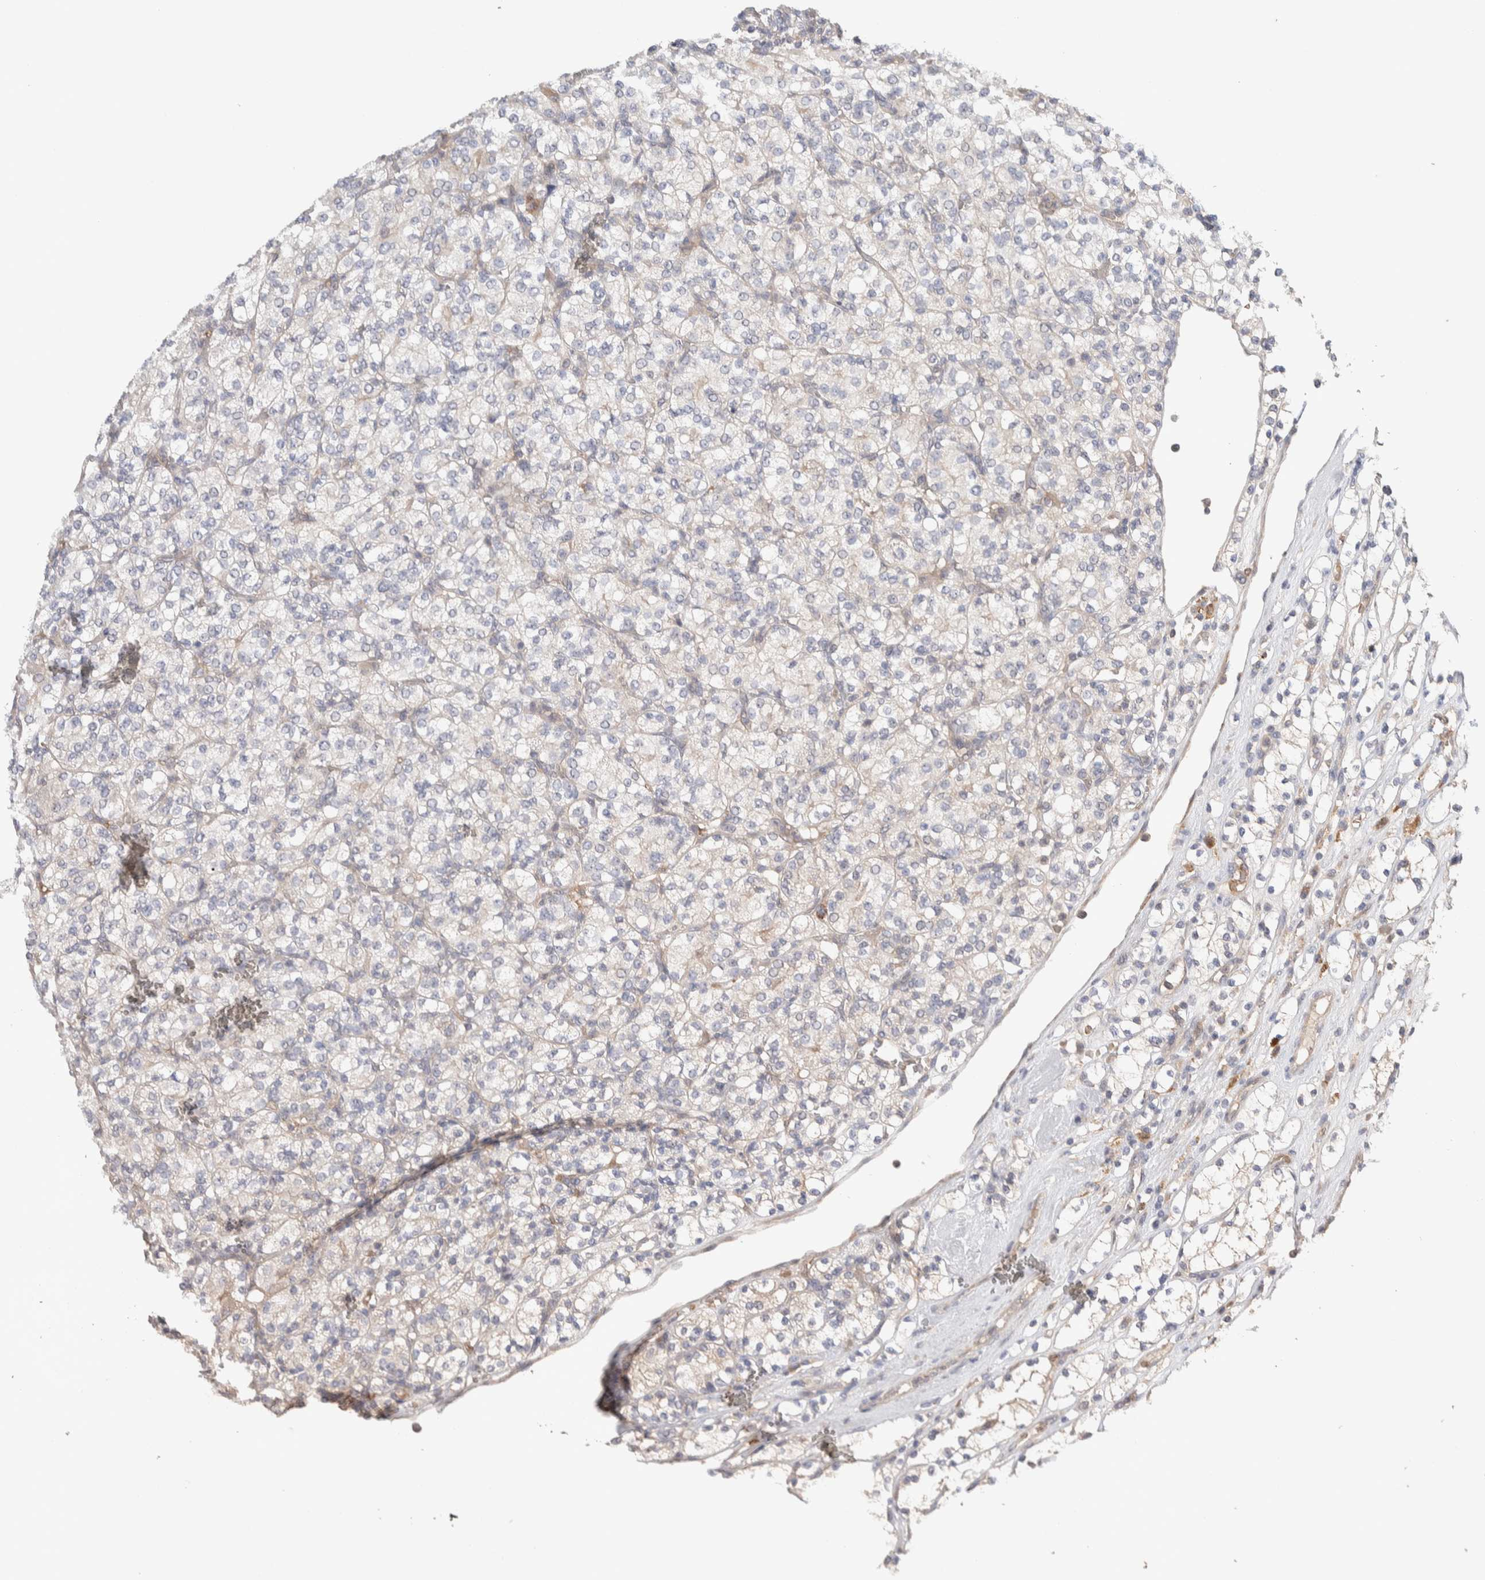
{"staining": {"intensity": "negative", "quantity": "none", "location": "none"}, "tissue": "renal cancer", "cell_type": "Tumor cells", "image_type": "cancer", "snomed": [{"axis": "morphology", "description": "Adenocarcinoma, NOS"}, {"axis": "topography", "description": "Kidney"}], "caption": "An IHC micrograph of renal cancer is shown. There is no staining in tumor cells of renal cancer.", "gene": "WDR91", "patient": {"sex": "male", "age": 77}}